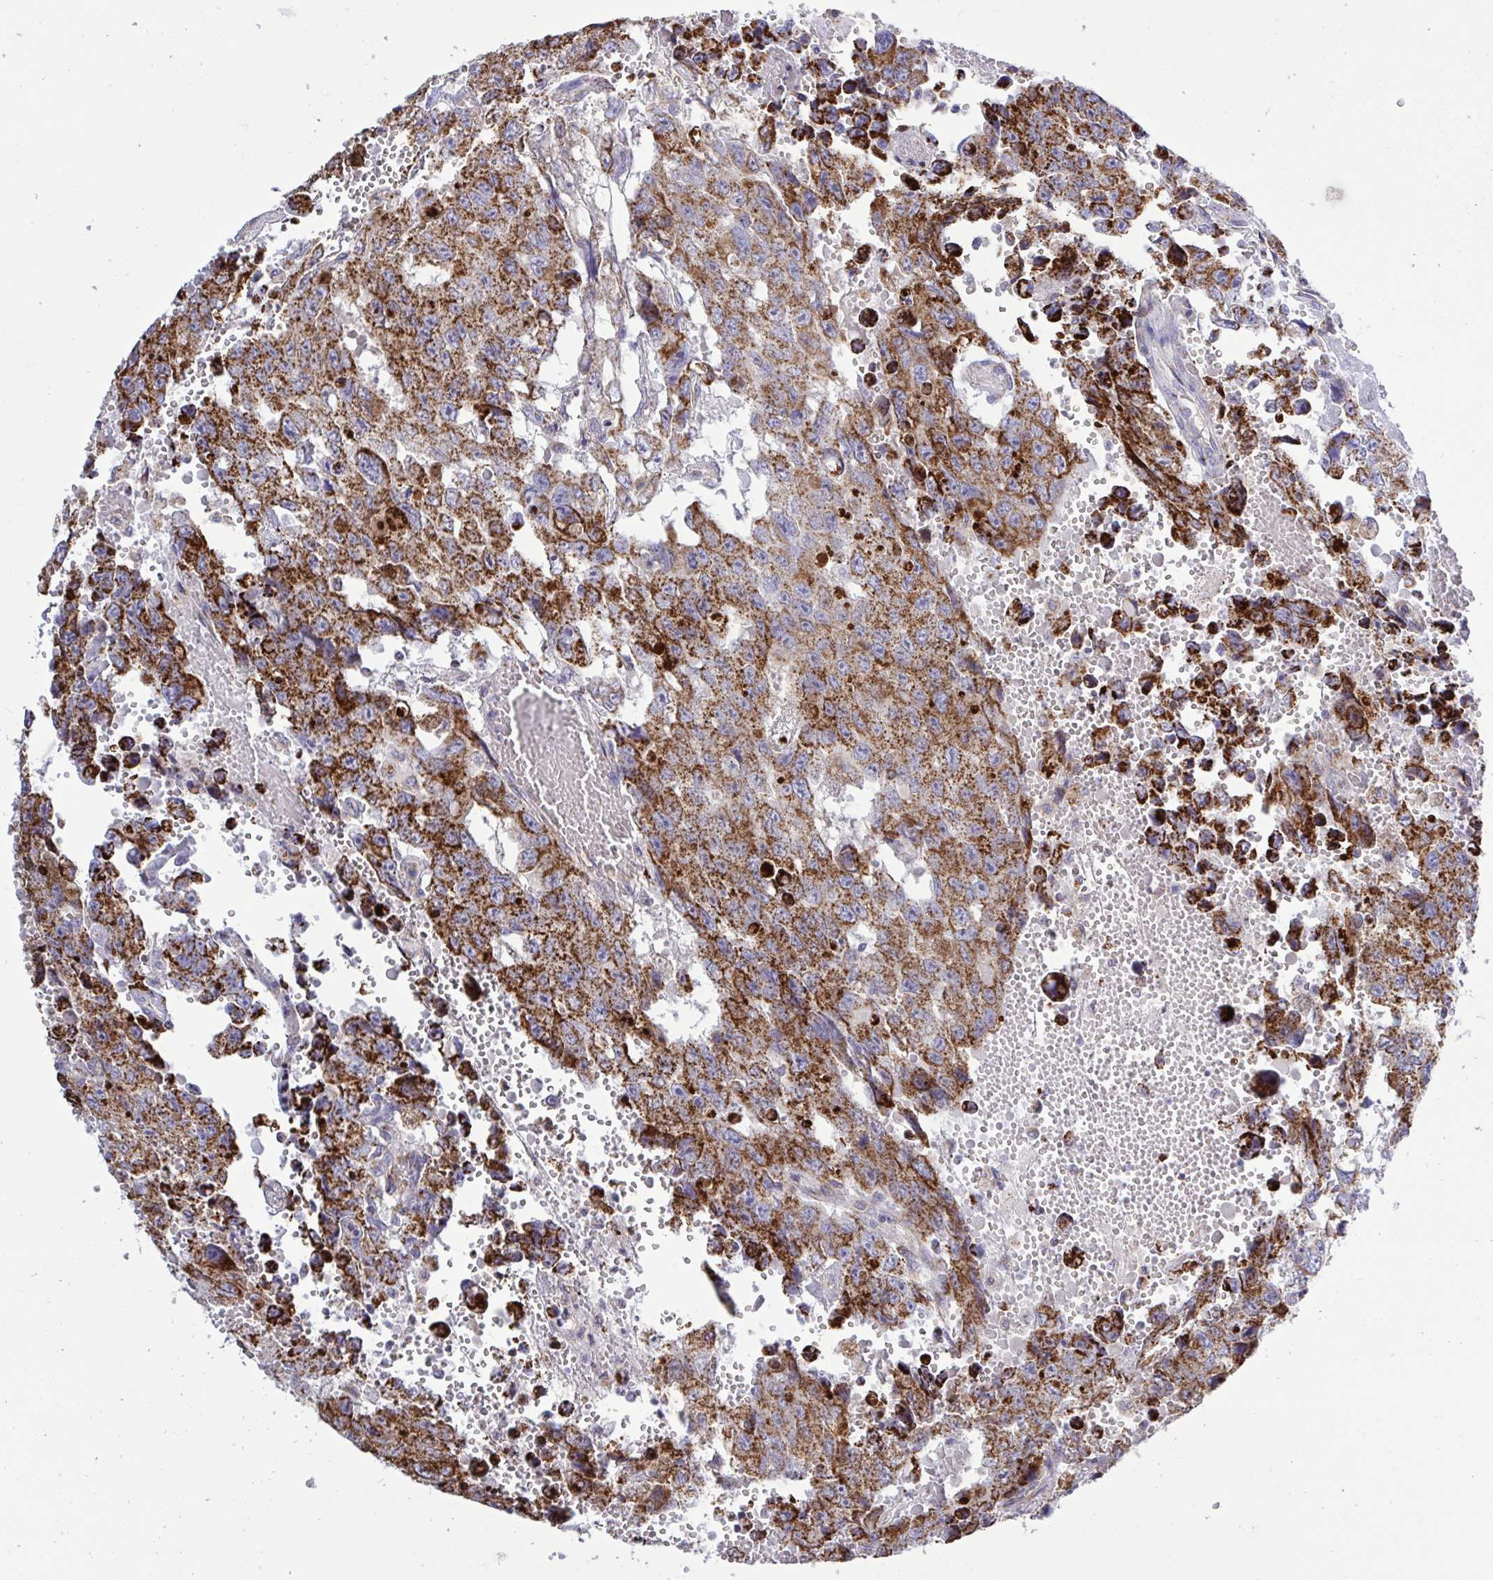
{"staining": {"intensity": "moderate", "quantity": ">75%", "location": "cytoplasmic/membranous"}, "tissue": "testis cancer", "cell_type": "Tumor cells", "image_type": "cancer", "snomed": [{"axis": "morphology", "description": "Seminoma, NOS"}, {"axis": "topography", "description": "Testis"}], "caption": "Tumor cells display medium levels of moderate cytoplasmic/membranous staining in approximately >75% of cells in testis cancer. Immunohistochemistry stains the protein in brown and the nuclei are stained blue.", "gene": "HSPE1", "patient": {"sex": "male", "age": 26}}